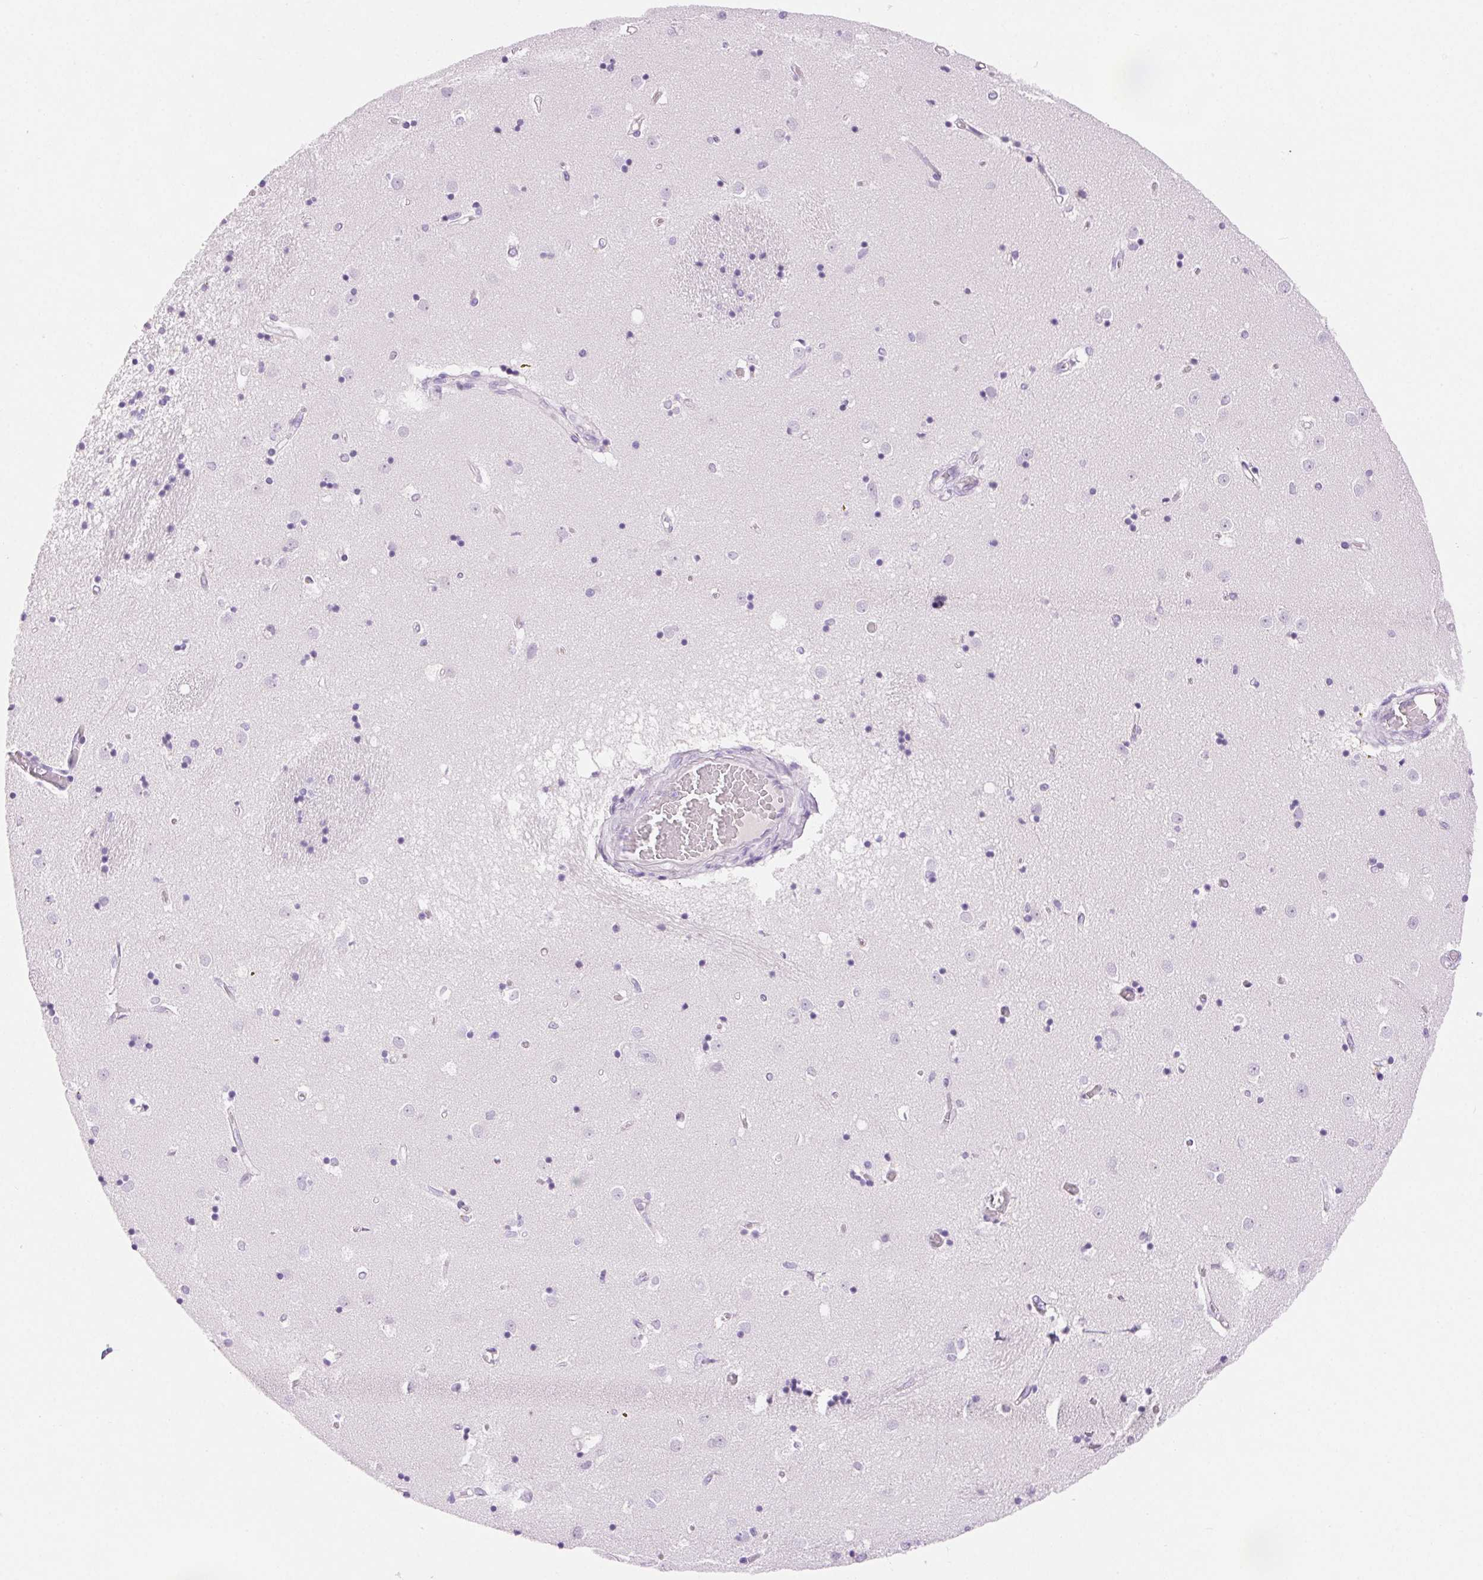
{"staining": {"intensity": "negative", "quantity": "none", "location": "none"}, "tissue": "caudate", "cell_type": "Glial cells", "image_type": "normal", "snomed": [{"axis": "morphology", "description": "Normal tissue, NOS"}, {"axis": "topography", "description": "Lateral ventricle wall"}], "caption": "Immunohistochemistry of normal caudate demonstrates no staining in glial cells. (Immunohistochemistry, brightfield microscopy, high magnification).", "gene": "CLDN16", "patient": {"sex": "male", "age": 54}}